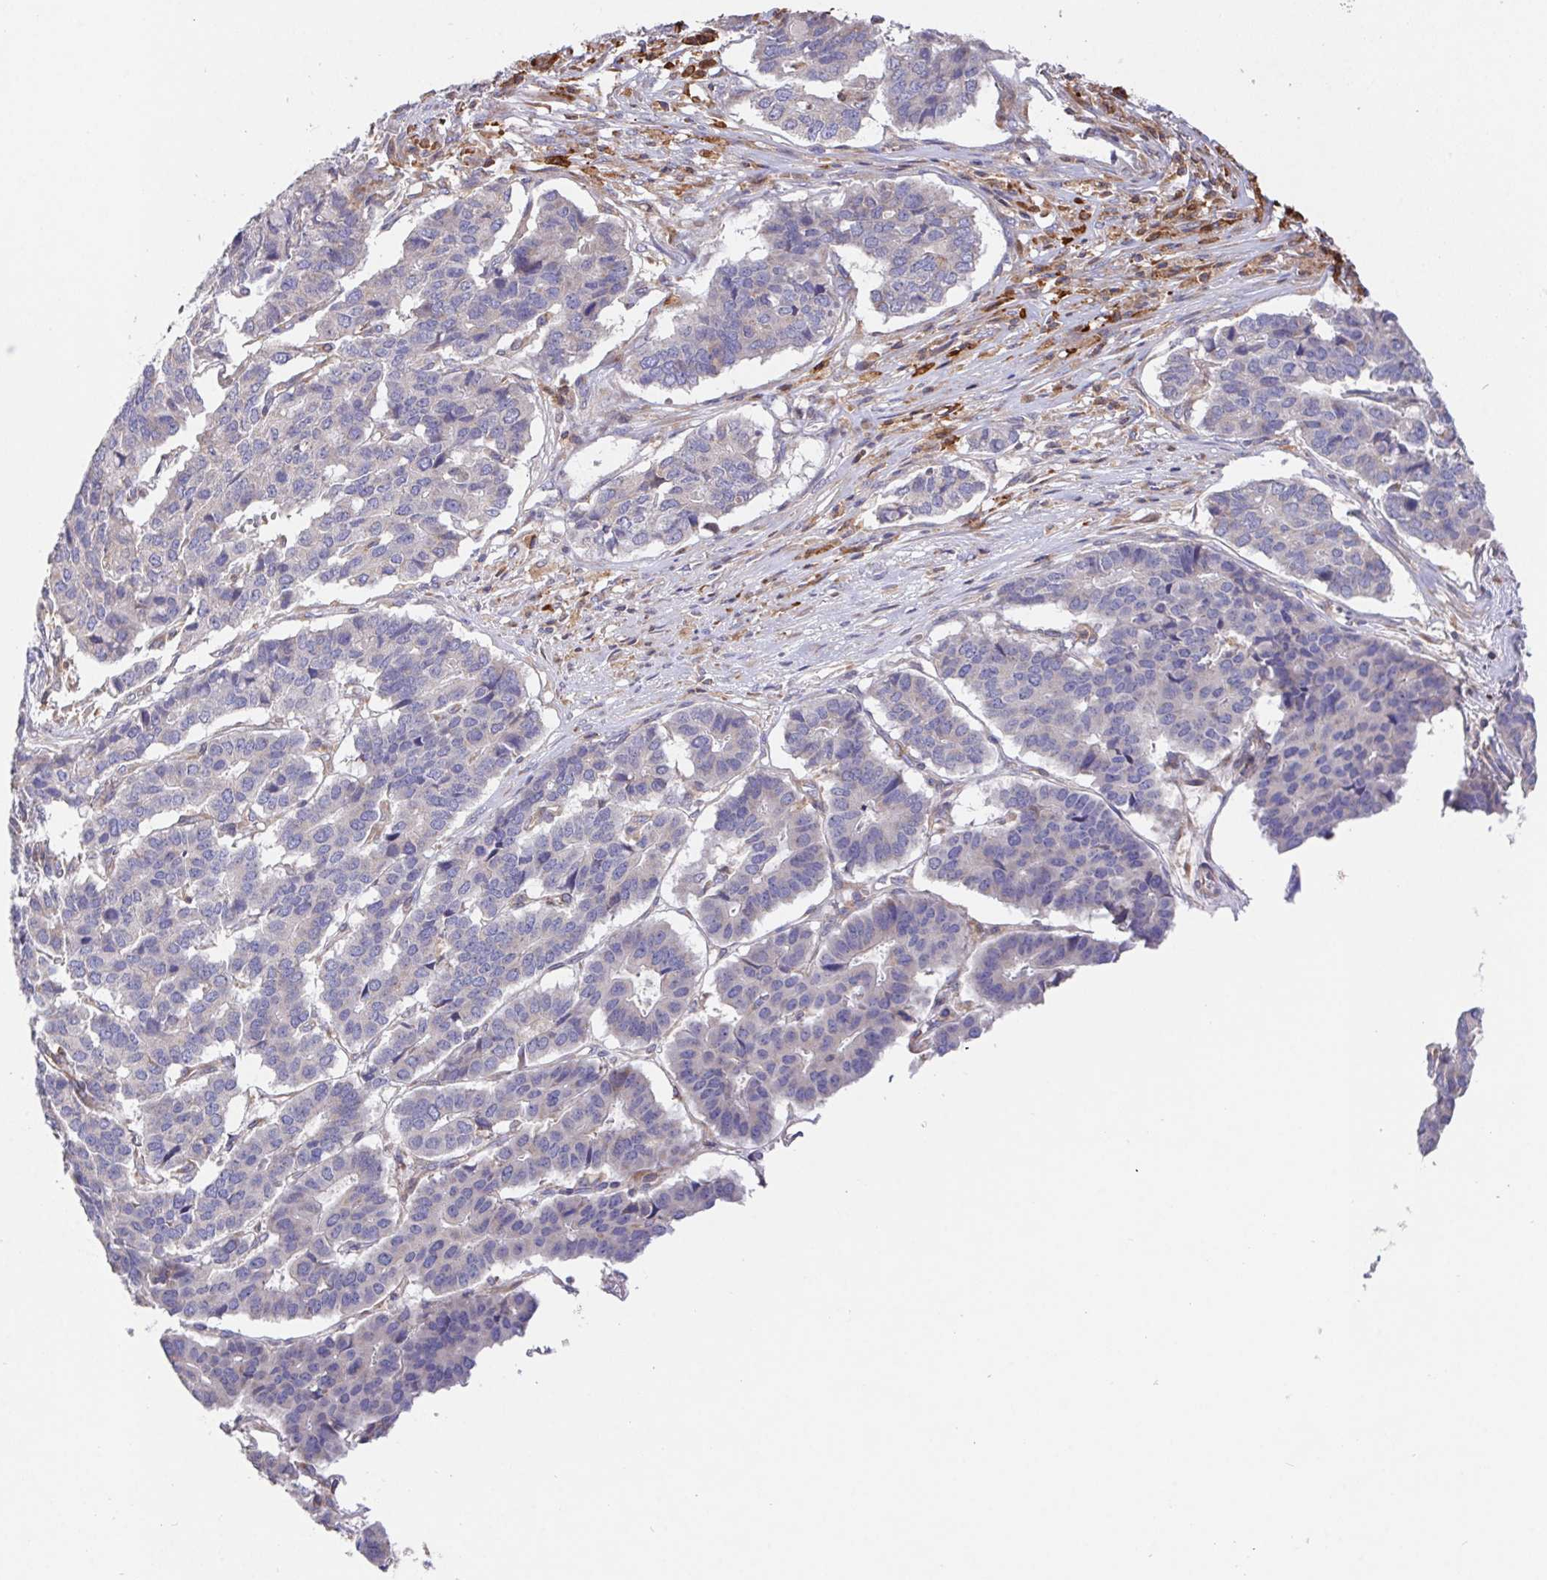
{"staining": {"intensity": "negative", "quantity": "none", "location": "none"}, "tissue": "pancreatic cancer", "cell_type": "Tumor cells", "image_type": "cancer", "snomed": [{"axis": "morphology", "description": "Adenocarcinoma, NOS"}, {"axis": "topography", "description": "Pancreas"}], "caption": "IHC histopathology image of neoplastic tissue: pancreatic adenocarcinoma stained with DAB demonstrates no significant protein staining in tumor cells.", "gene": "FAM241A", "patient": {"sex": "male", "age": 50}}